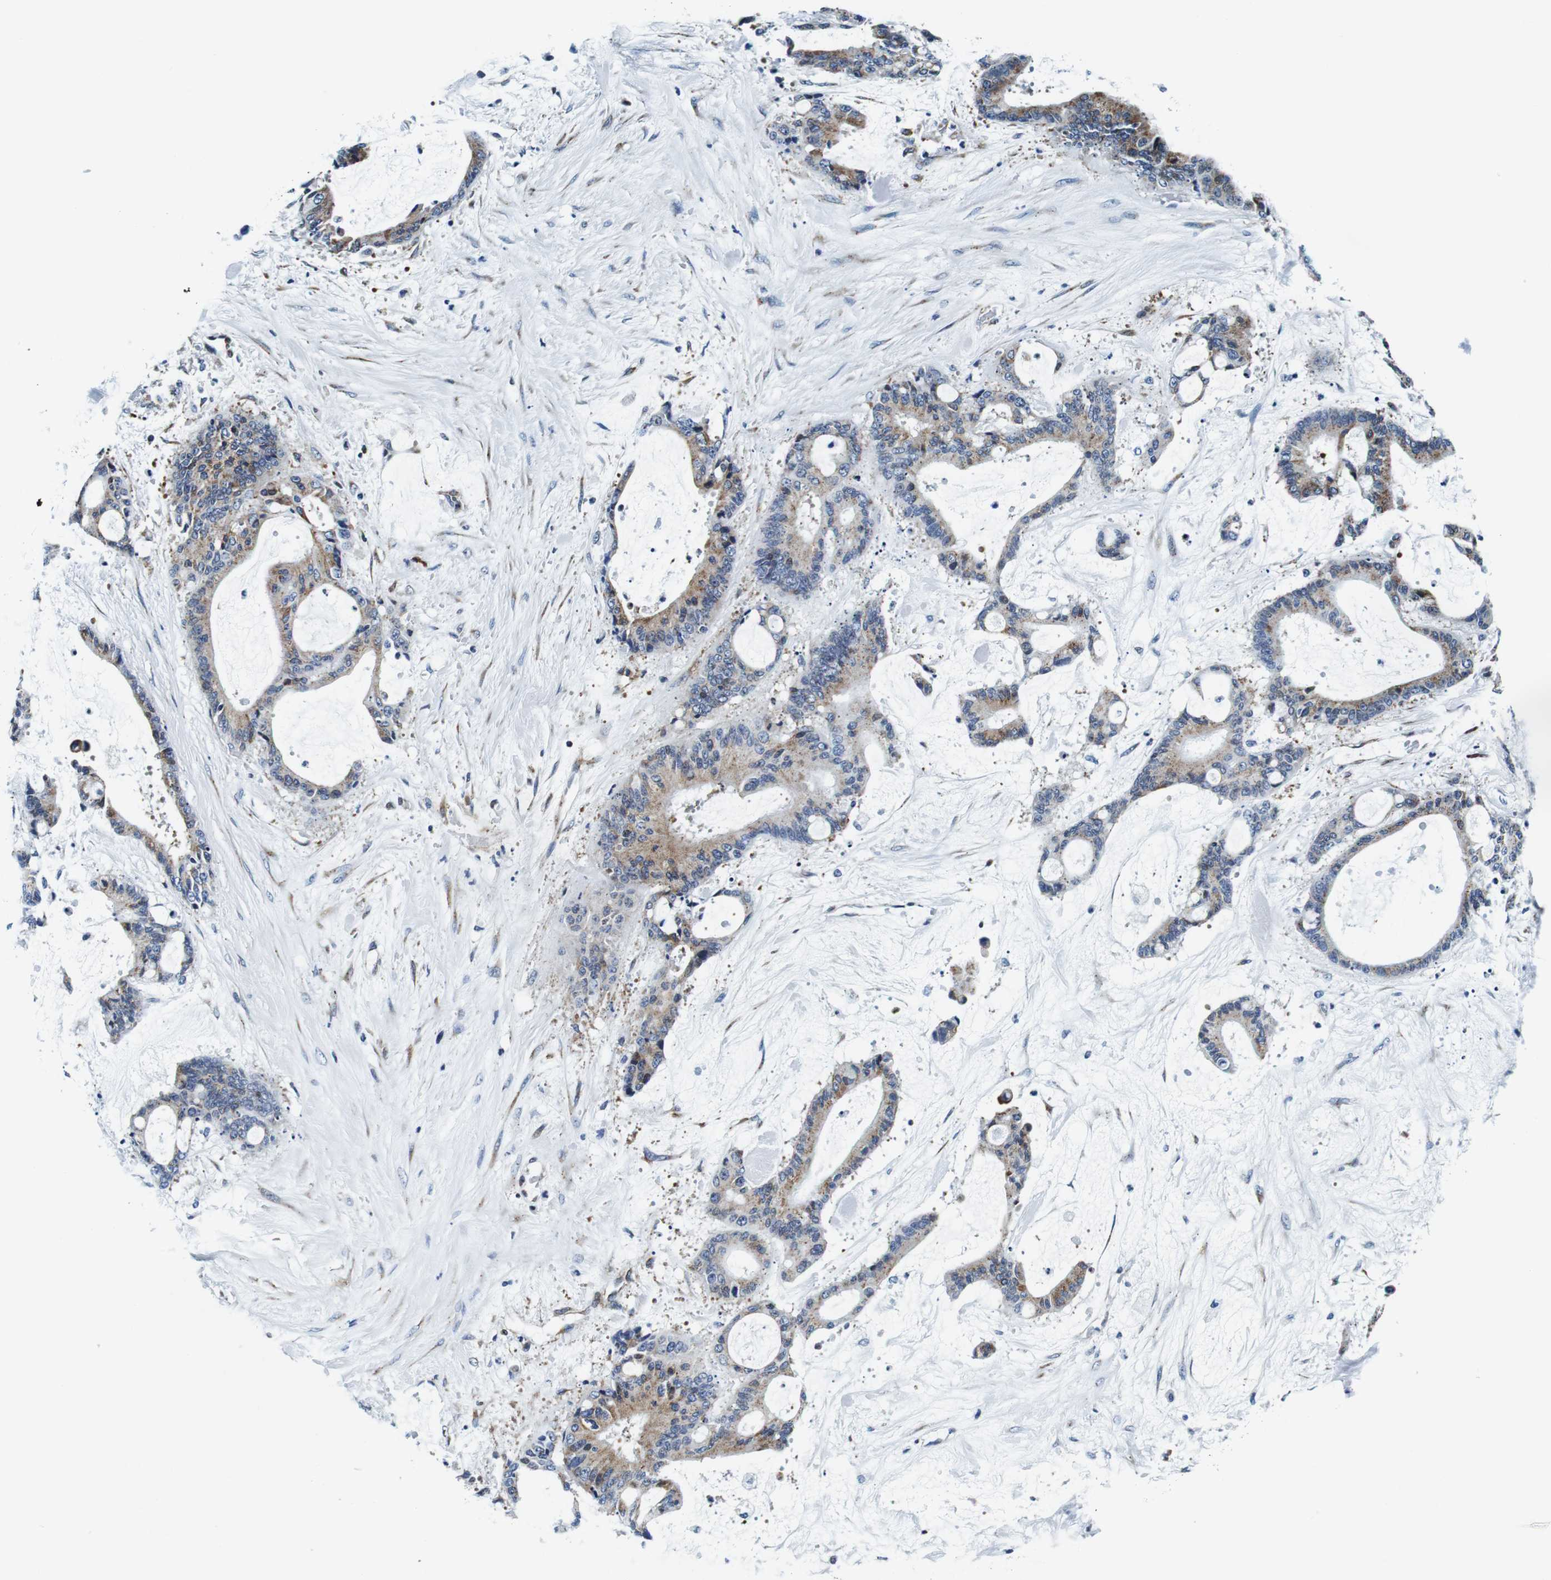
{"staining": {"intensity": "moderate", "quantity": ">75%", "location": "cytoplasmic/membranous"}, "tissue": "liver cancer", "cell_type": "Tumor cells", "image_type": "cancer", "snomed": [{"axis": "morphology", "description": "Cholangiocarcinoma"}, {"axis": "topography", "description": "Liver"}], "caption": "Human liver cholangiocarcinoma stained with a brown dye demonstrates moderate cytoplasmic/membranous positive expression in about >75% of tumor cells.", "gene": "FAR2", "patient": {"sex": "female", "age": 73}}